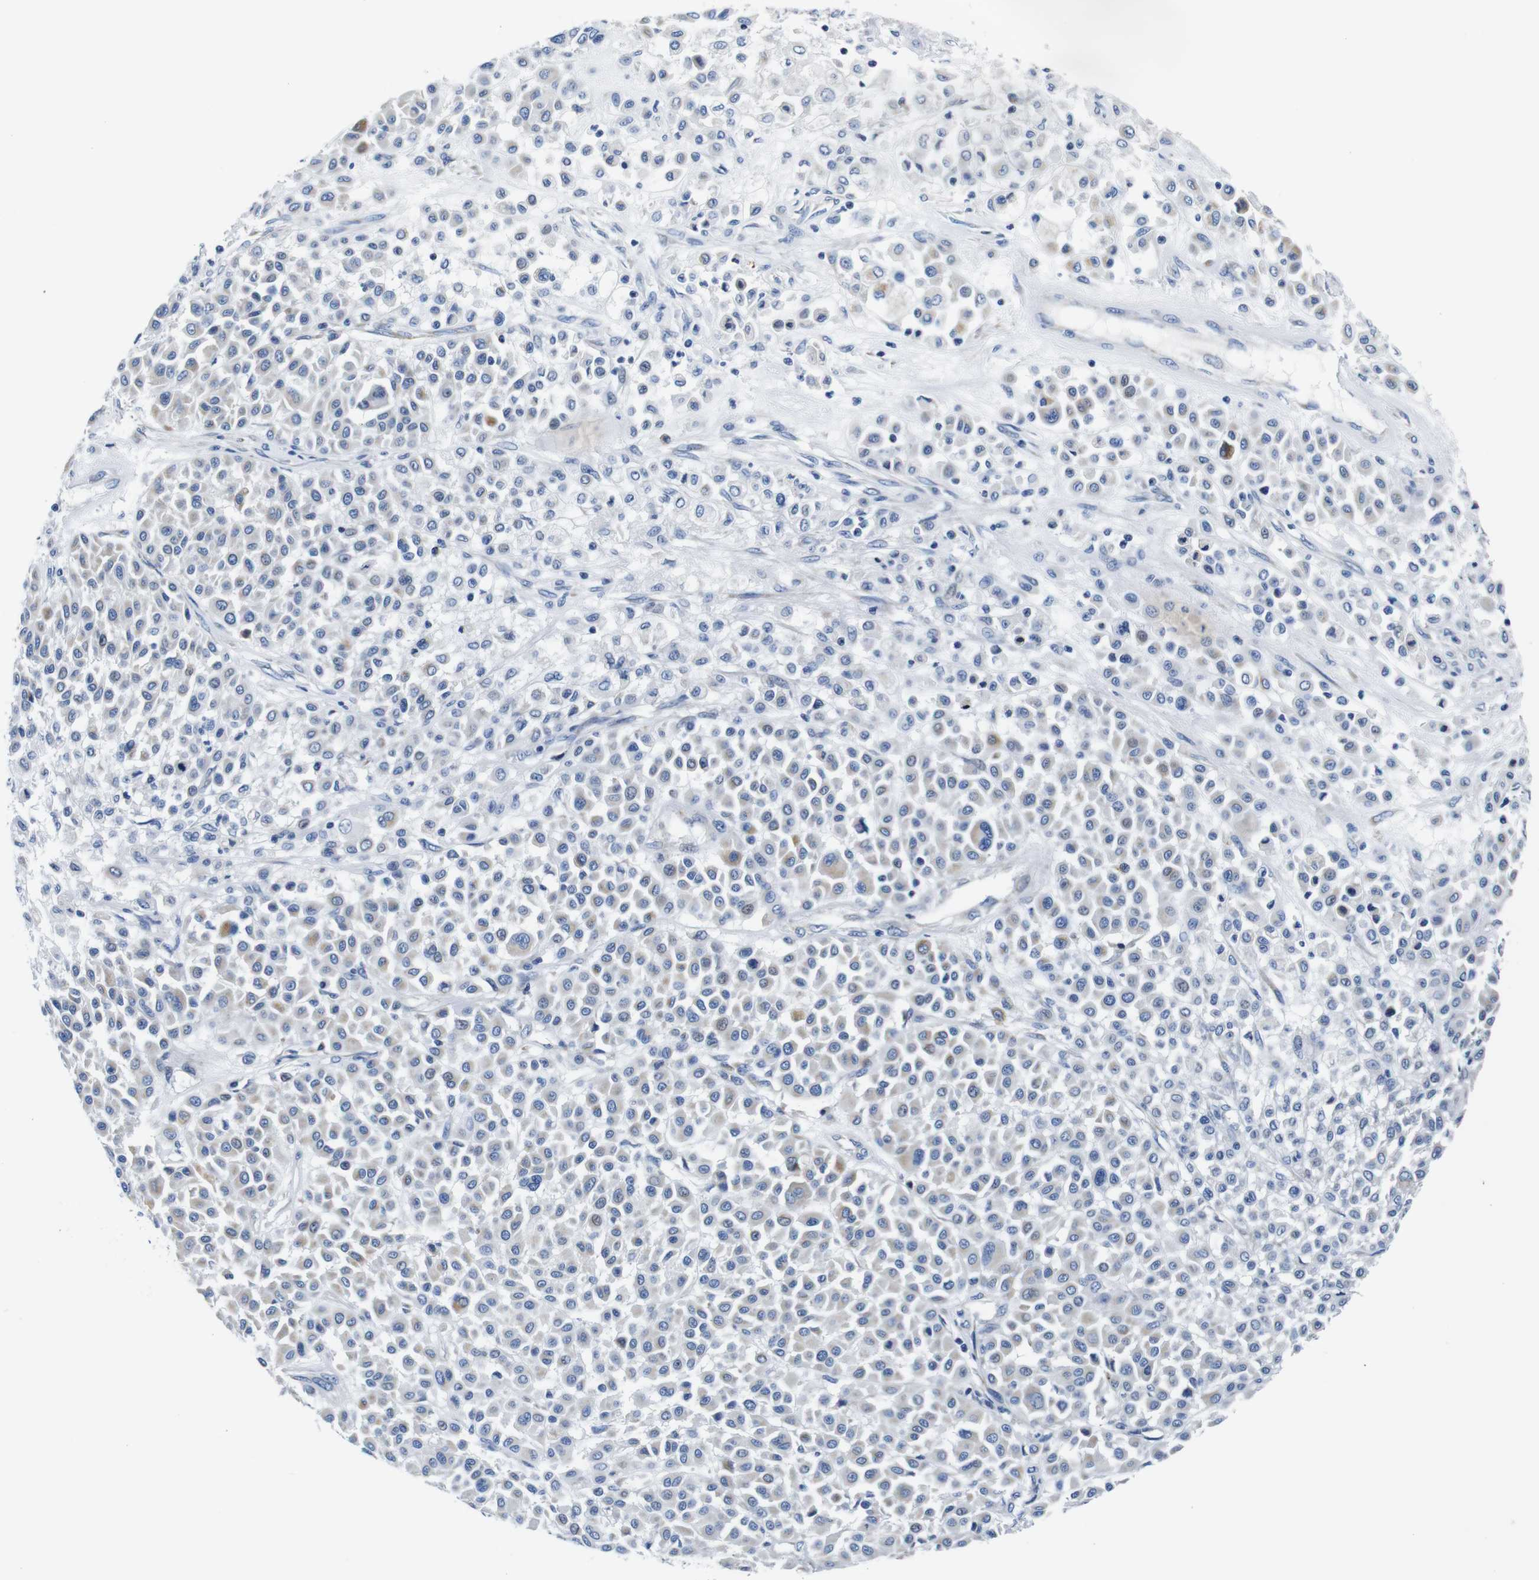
{"staining": {"intensity": "weak", "quantity": "<25%", "location": "cytoplasmic/membranous"}, "tissue": "melanoma", "cell_type": "Tumor cells", "image_type": "cancer", "snomed": [{"axis": "morphology", "description": "Malignant melanoma, Metastatic site"}, {"axis": "topography", "description": "Soft tissue"}], "caption": "Tumor cells are negative for brown protein staining in melanoma. (Stains: DAB (3,3'-diaminobenzidine) immunohistochemistry (IHC) with hematoxylin counter stain, Microscopy: brightfield microscopy at high magnification).", "gene": "SNX19", "patient": {"sex": "male", "age": 41}}